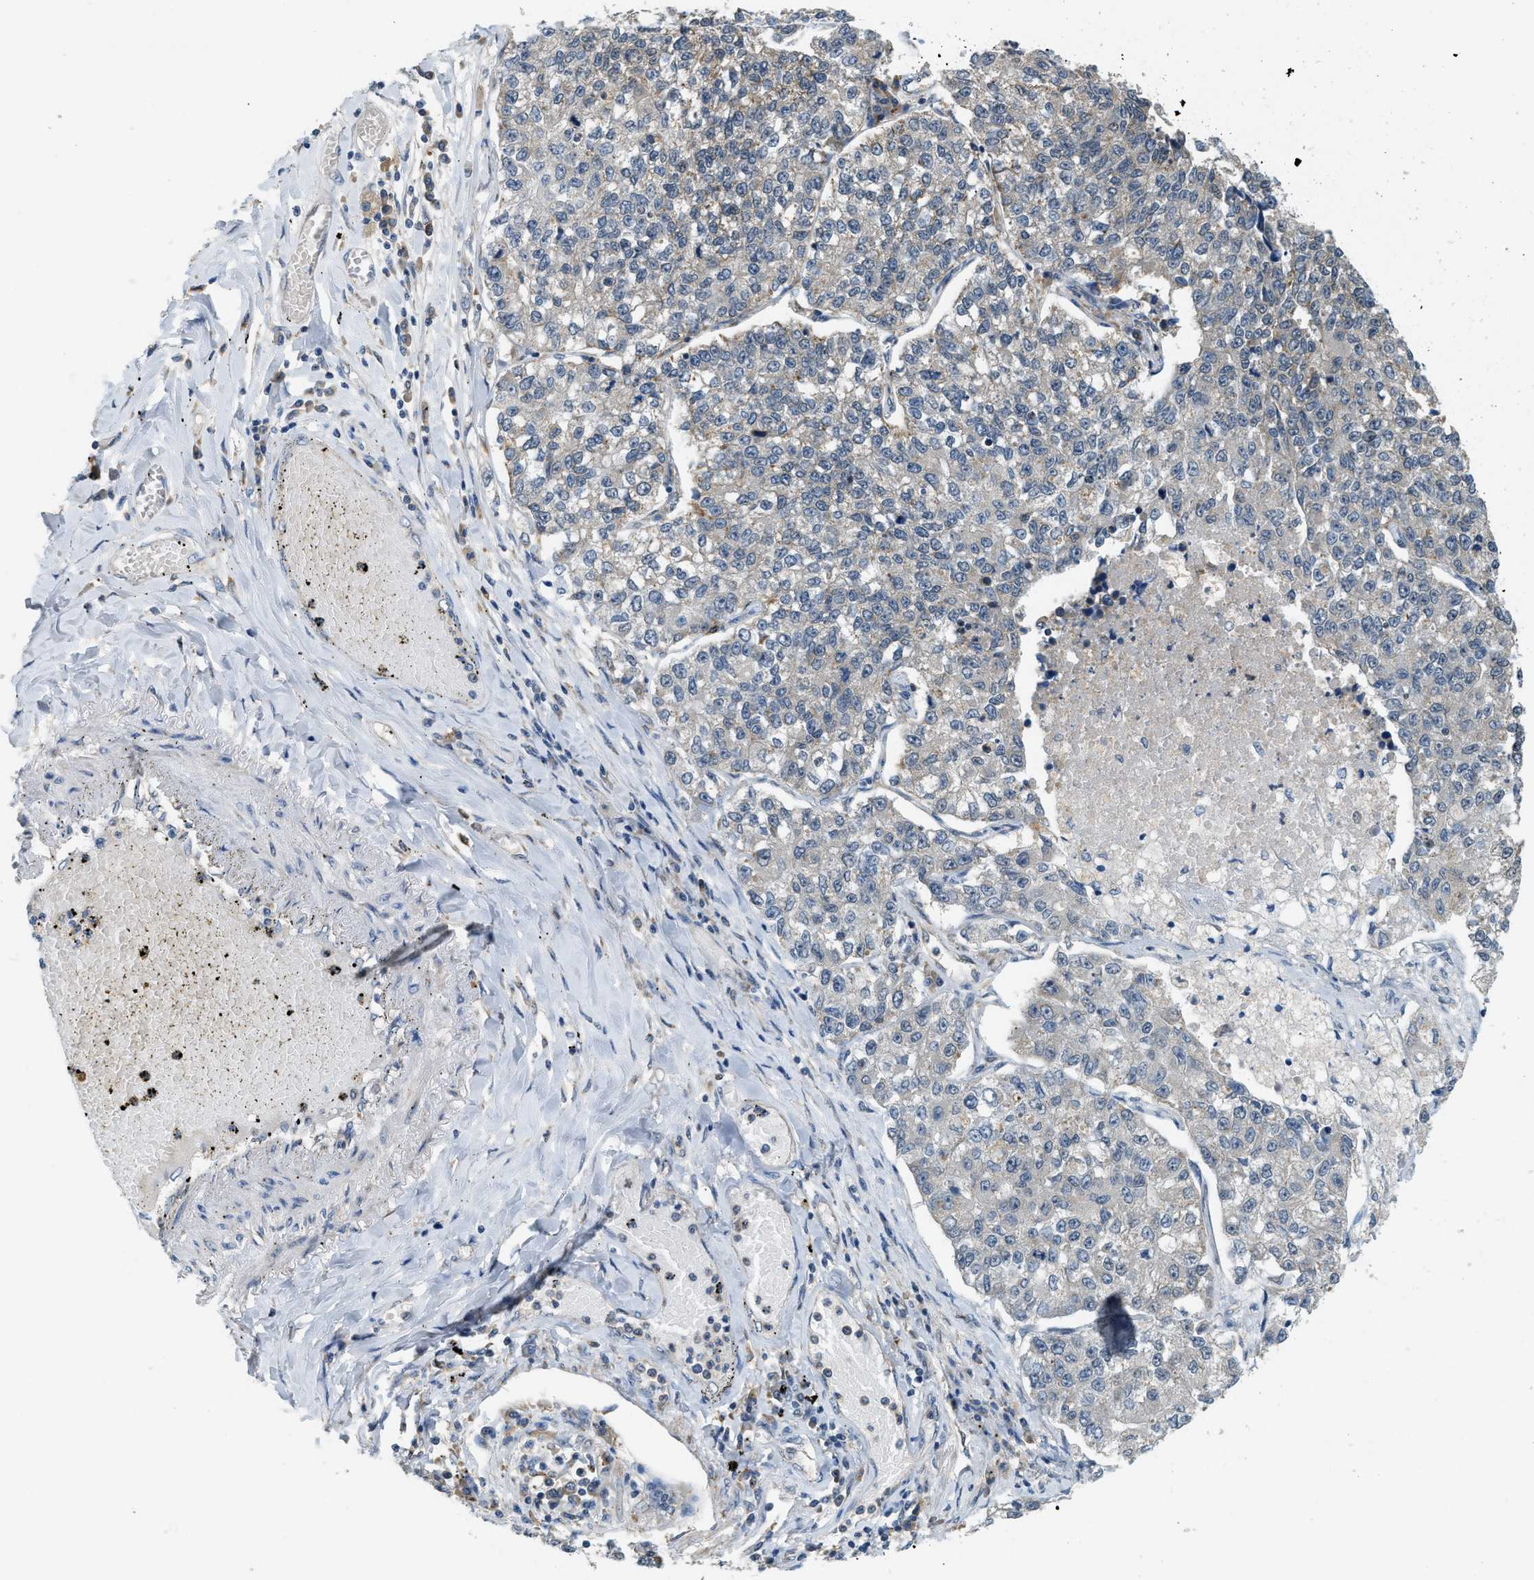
{"staining": {"intensity": "weak", "quantity": "<25%", "location": "cytoplasmic/membranous"}, "tissue": "lung cancer", "cell_type": "Tumor cells", "image_type": "cancer", "snomed": [{"axis": "morphology", "description": "Adenocarcinoma, NOS"}, {"axis": "topography", "description": "Lung"}], "caption": "An immunohistochemistry micrograph of lung cancer is shown. There is no staining in tumor cells of lung cancer. (Brightfield microscopy of DAB immunohistochemistry (IHC) at high magnification).", "gene": "STARD3NL", "patient": {"sex": "male", "age": 49}}